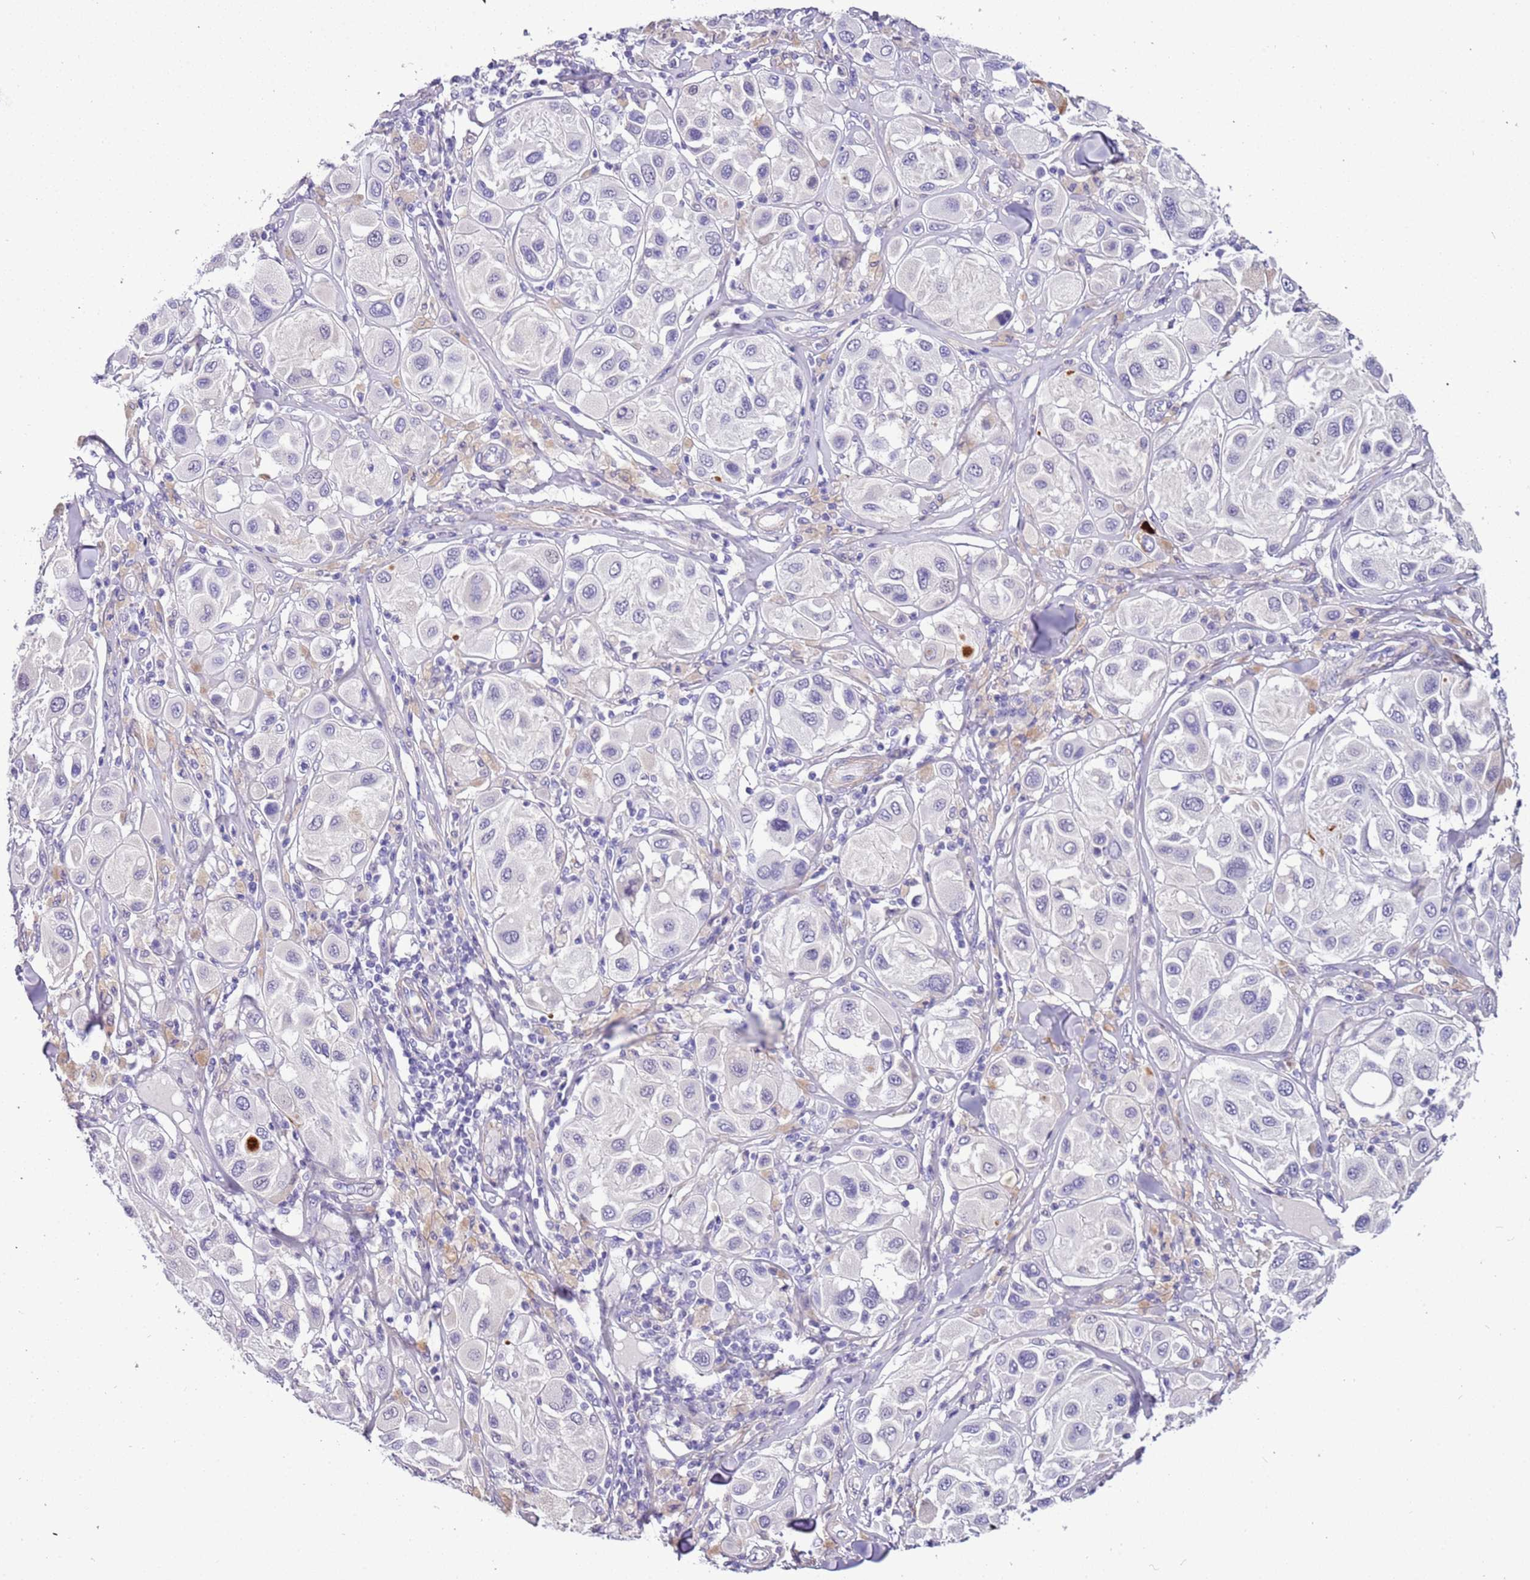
{"staining": {"intensity": "negative", "quantity": "none", "location": "none"}, "tissue": "melanoma", "cell_type": "Tumor cells", "image_type": "cancer", "snomed": [{"axis": "morphology", "description": "Malignant melanoma, Metastatic site"}, {"axis": "topography", "description": "Skin"}], "caption": "Protein analysis of melanoma exhibits no significant positivity in tumor cells.", "gene": "PCGF2", "patient": {"sex": "male", "age": 41}}